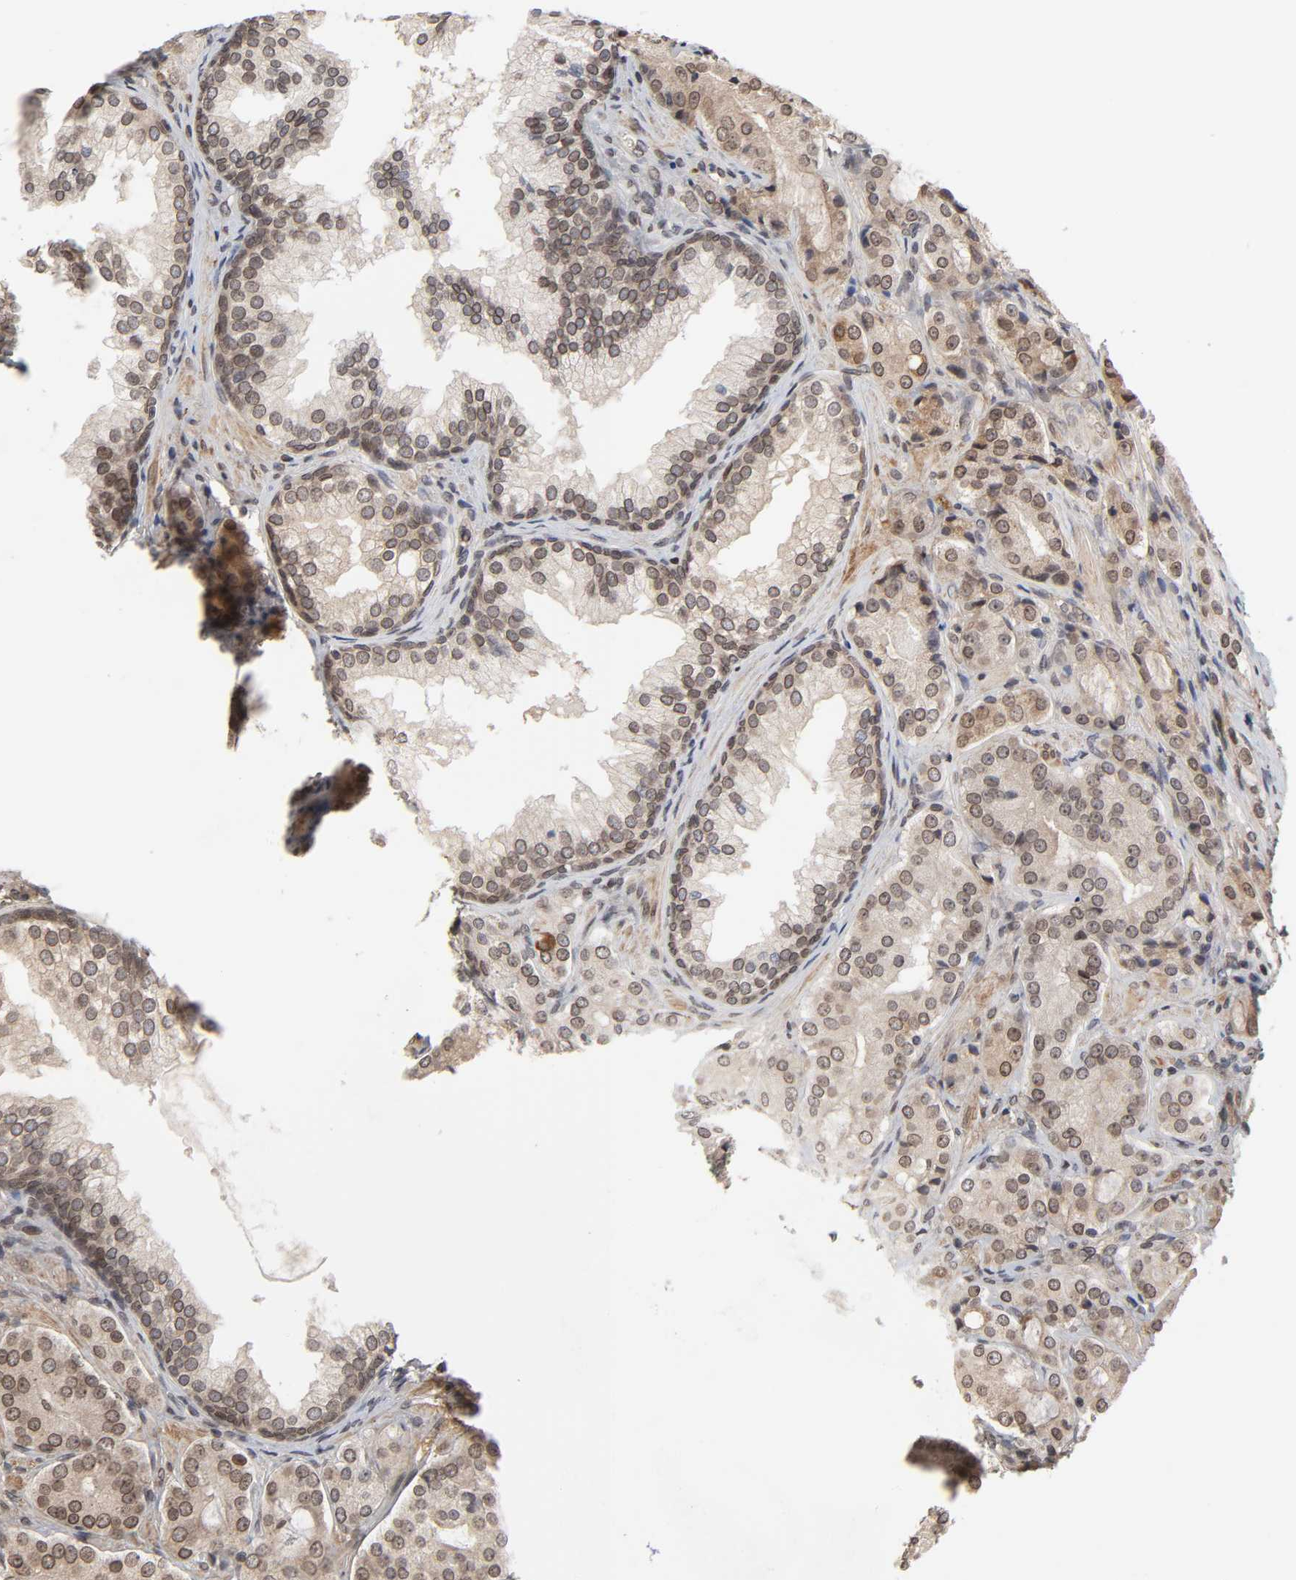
{"staining": {"intensity": "moderate", "quantity": ">75%", "location": "cytoplasmic/membranous,nuclear"}, "tissue": "prostate cancer", "cell_type": "Tumor cells", "image_type": "cancer", "snomed": [{"axis": "morphology", "description": "Adenocarcinoma, High grade"}, {"axis": "topography", "description": "Prostate"}], "caption": "This photomicrograph shows prostate cancer stained with immunohistochemistry (IHC) to label a protein in brown. The cytoplasmic/membranous and nuclear of tumor cells show moderate positivity for the protein. Nuclei are counter-stained blue.", "gene": "CPN2", "patient": {"sex": "male", "age": 72}}